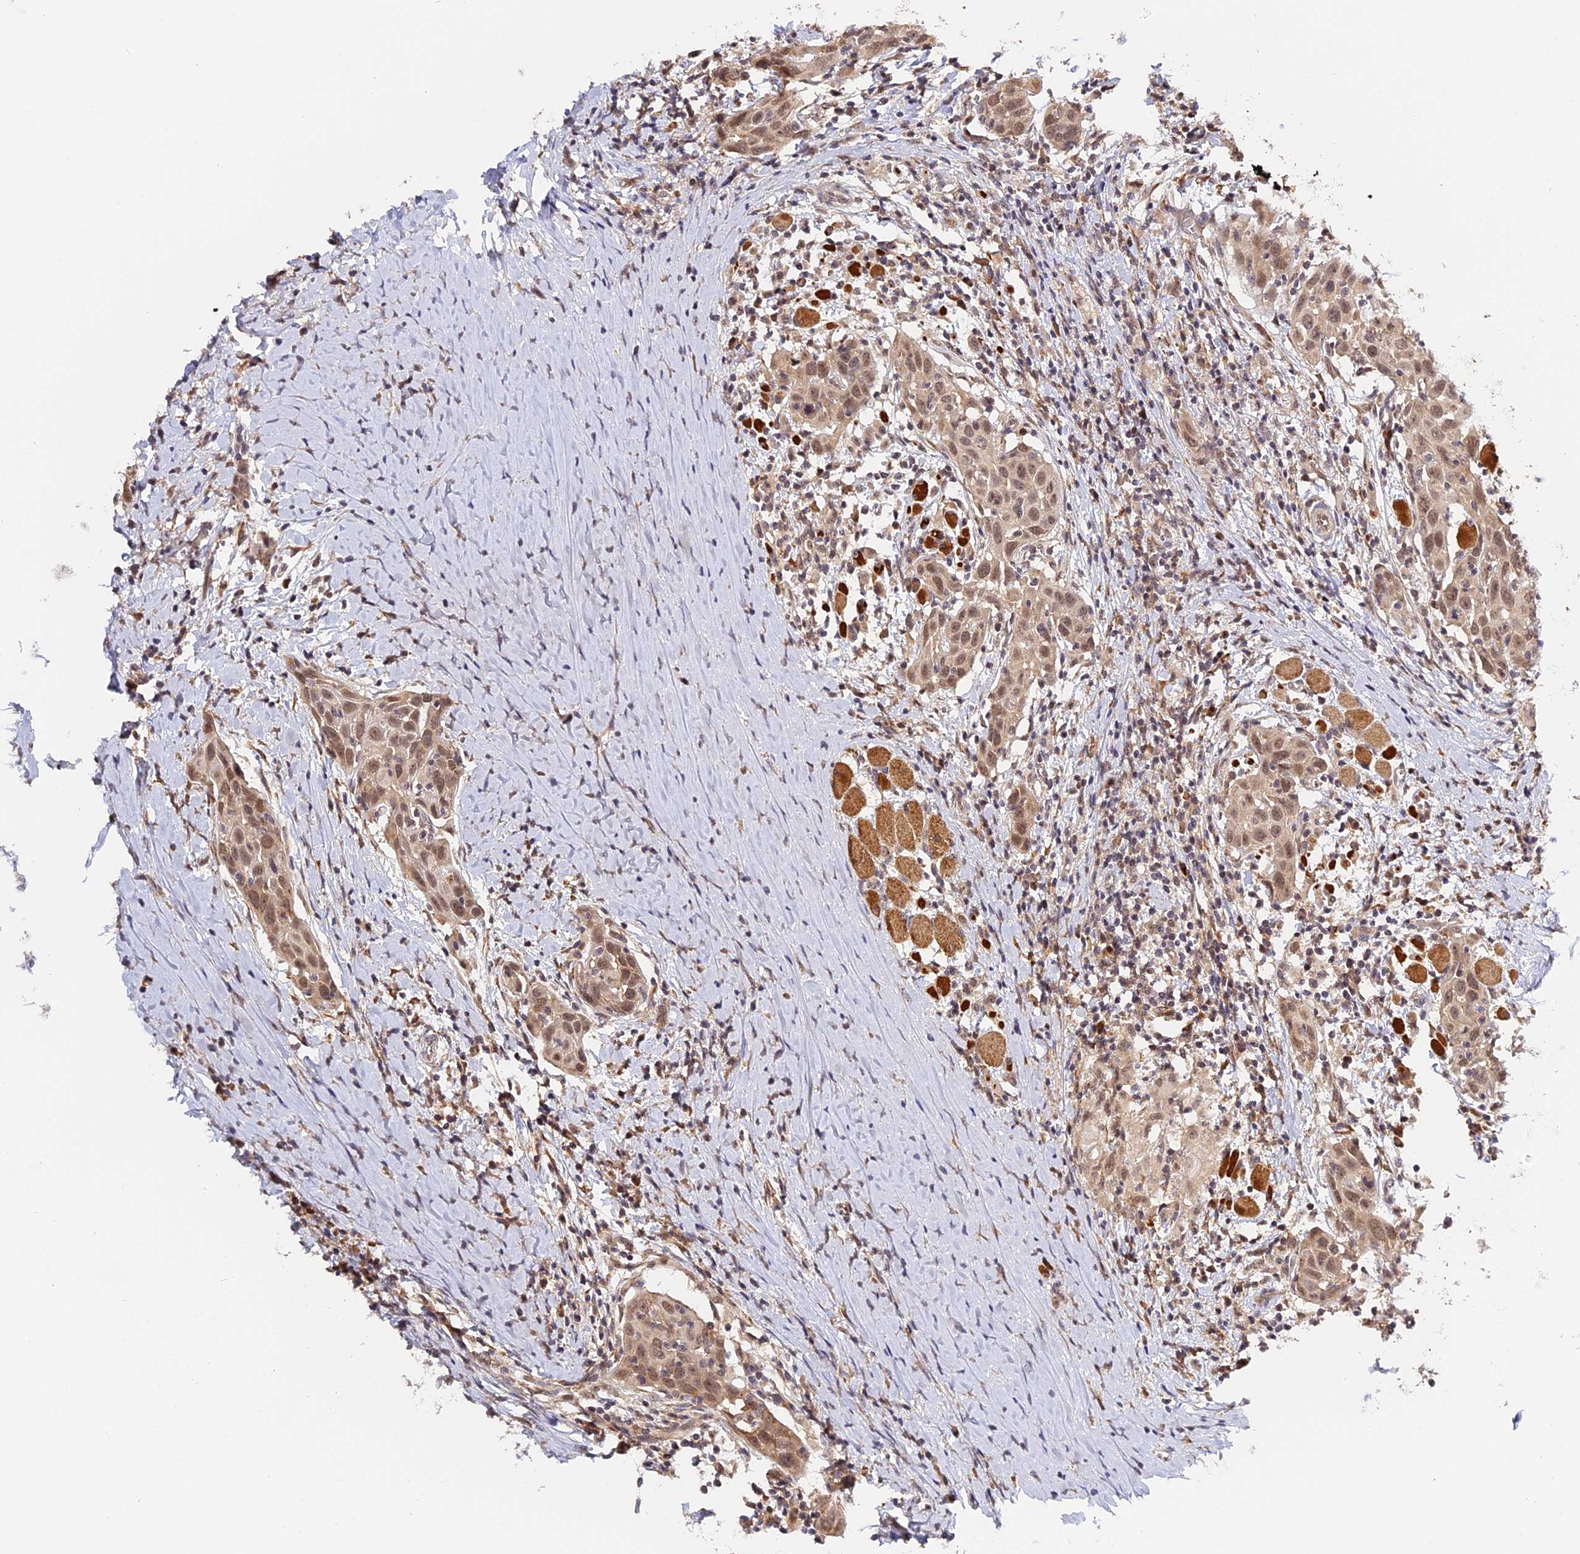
{"staining": {"intensity": "weak", "quantity": ">75%", "location": "cytoplasmic/membranous,nuclear"}, "tissue": "head and neck cancer", "cell_type": "Tumor cells", "image_type": "cancer", "snomed": [{"axis": "morphology", "description": "Squamous cell carcinoma, NOS"}, {"axis": "topography", "description": "Oral tissue"}, {"axis": "topography", "description": "Head-Neck"}], "caption": "IHC of human head and neck squamous cell carcinoma demonstrates low levels of weak cytoplasmic/membranous and nuclear staining in about >75% of tumor cells.", "gene": "IMPACT", "patient": {"sex": "female", "age": 50}}